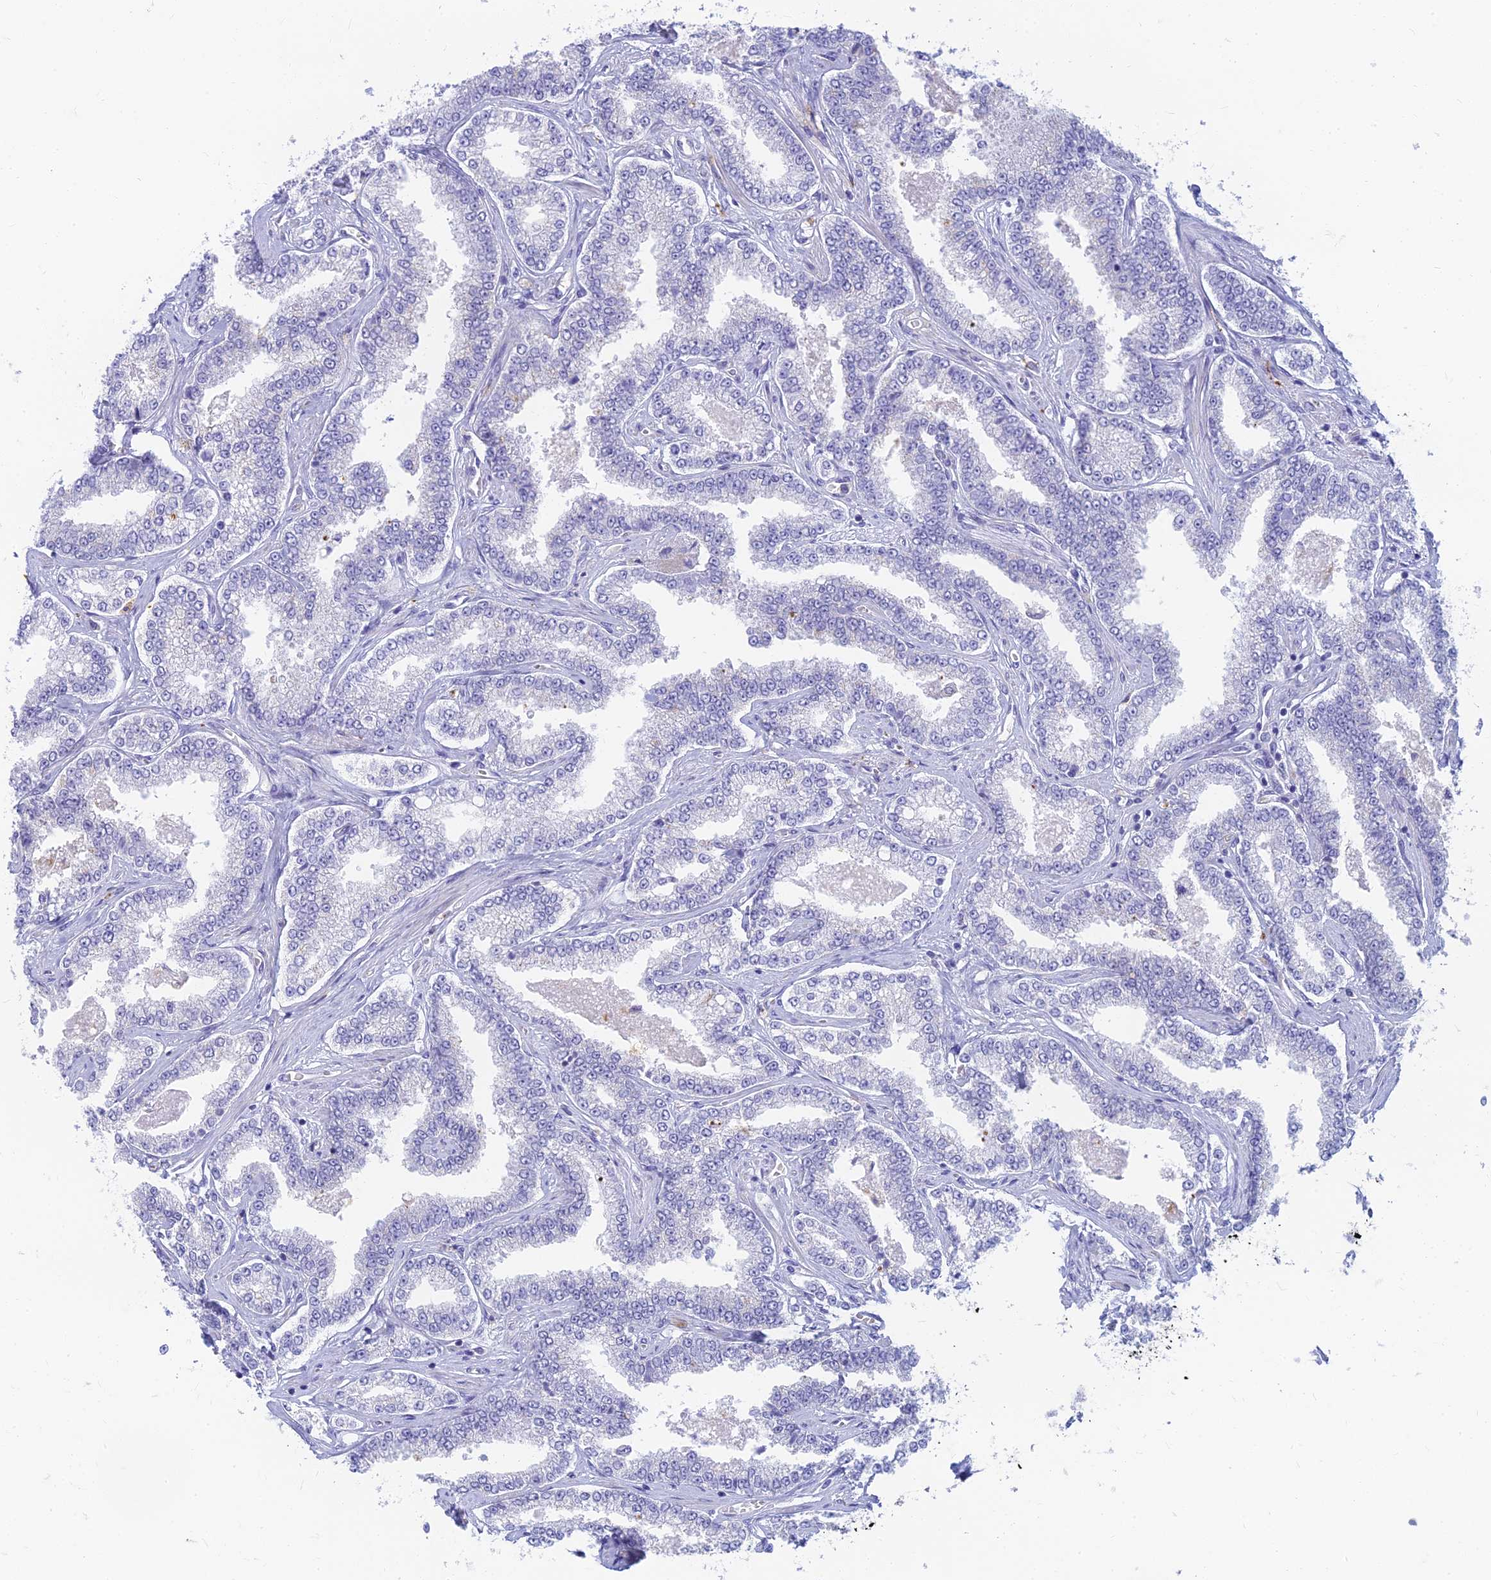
{"staining": {"intensity": "moderate", "quantity": "<25%", "location": "cytoplasmic/membranous"}, "tissue": "prostate cancer", "cell_type": "Tumor cells", "image_type": "cancer", "snomed": [{"axis": "morphology", "description": "Normal tissue, NOS"}, {"axis": "morphology", "description": "Adenocarcinoma, High grade"}, {"axis": "topography", "description": "Prostate"}], "caption": "Protein expression analysis of human prostate cancer (adenocarcinoma (high-grade)) reveals moderate cytoplasmic/membranous expression in about <25% of tumor cells.", "gene": "STRN4", "patient": {"sex": "male", "age": 83}}